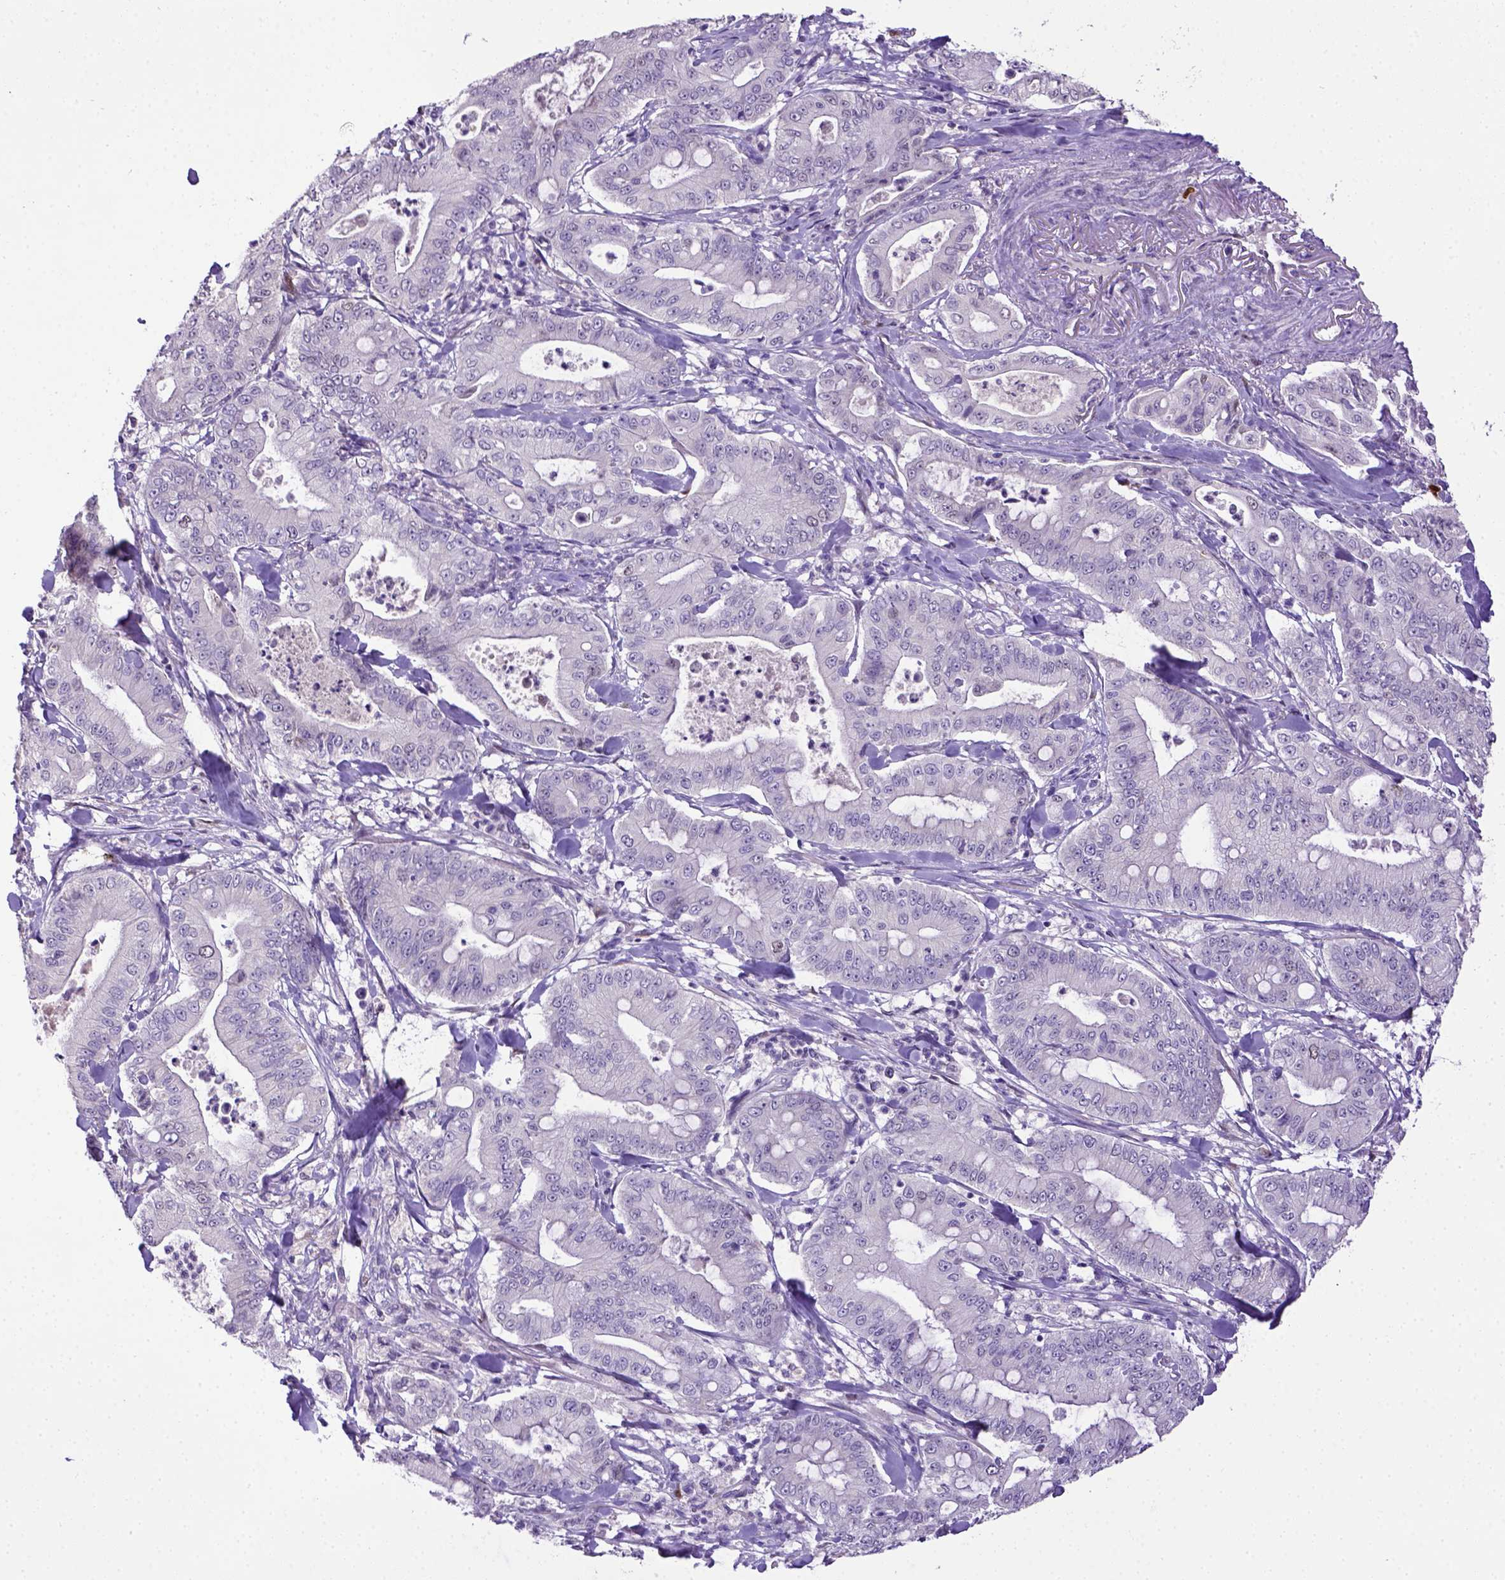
{"staining": {"intensity": "negative", "quantity": "none", "location": "none"}, "tissue": "pancreatic cancer", "cell_type": "Tumor cells", "image_type": "cancer", "snomed": [{"axis": "morphology", "description": "Adenocarcinoma, NOS"}, {"axis": "topography", "description": "Pancreas"}], "caption": "This image is of pancreatic cancer (adenocarcinoma) stained with immunohistochemistry (IHC) to label a protein in brown with the nuclei are counter-stained blue. There is no expression in tumor cells.", "gene": "CDKN1A", "patient": {"sex": "male", "age": 71}}